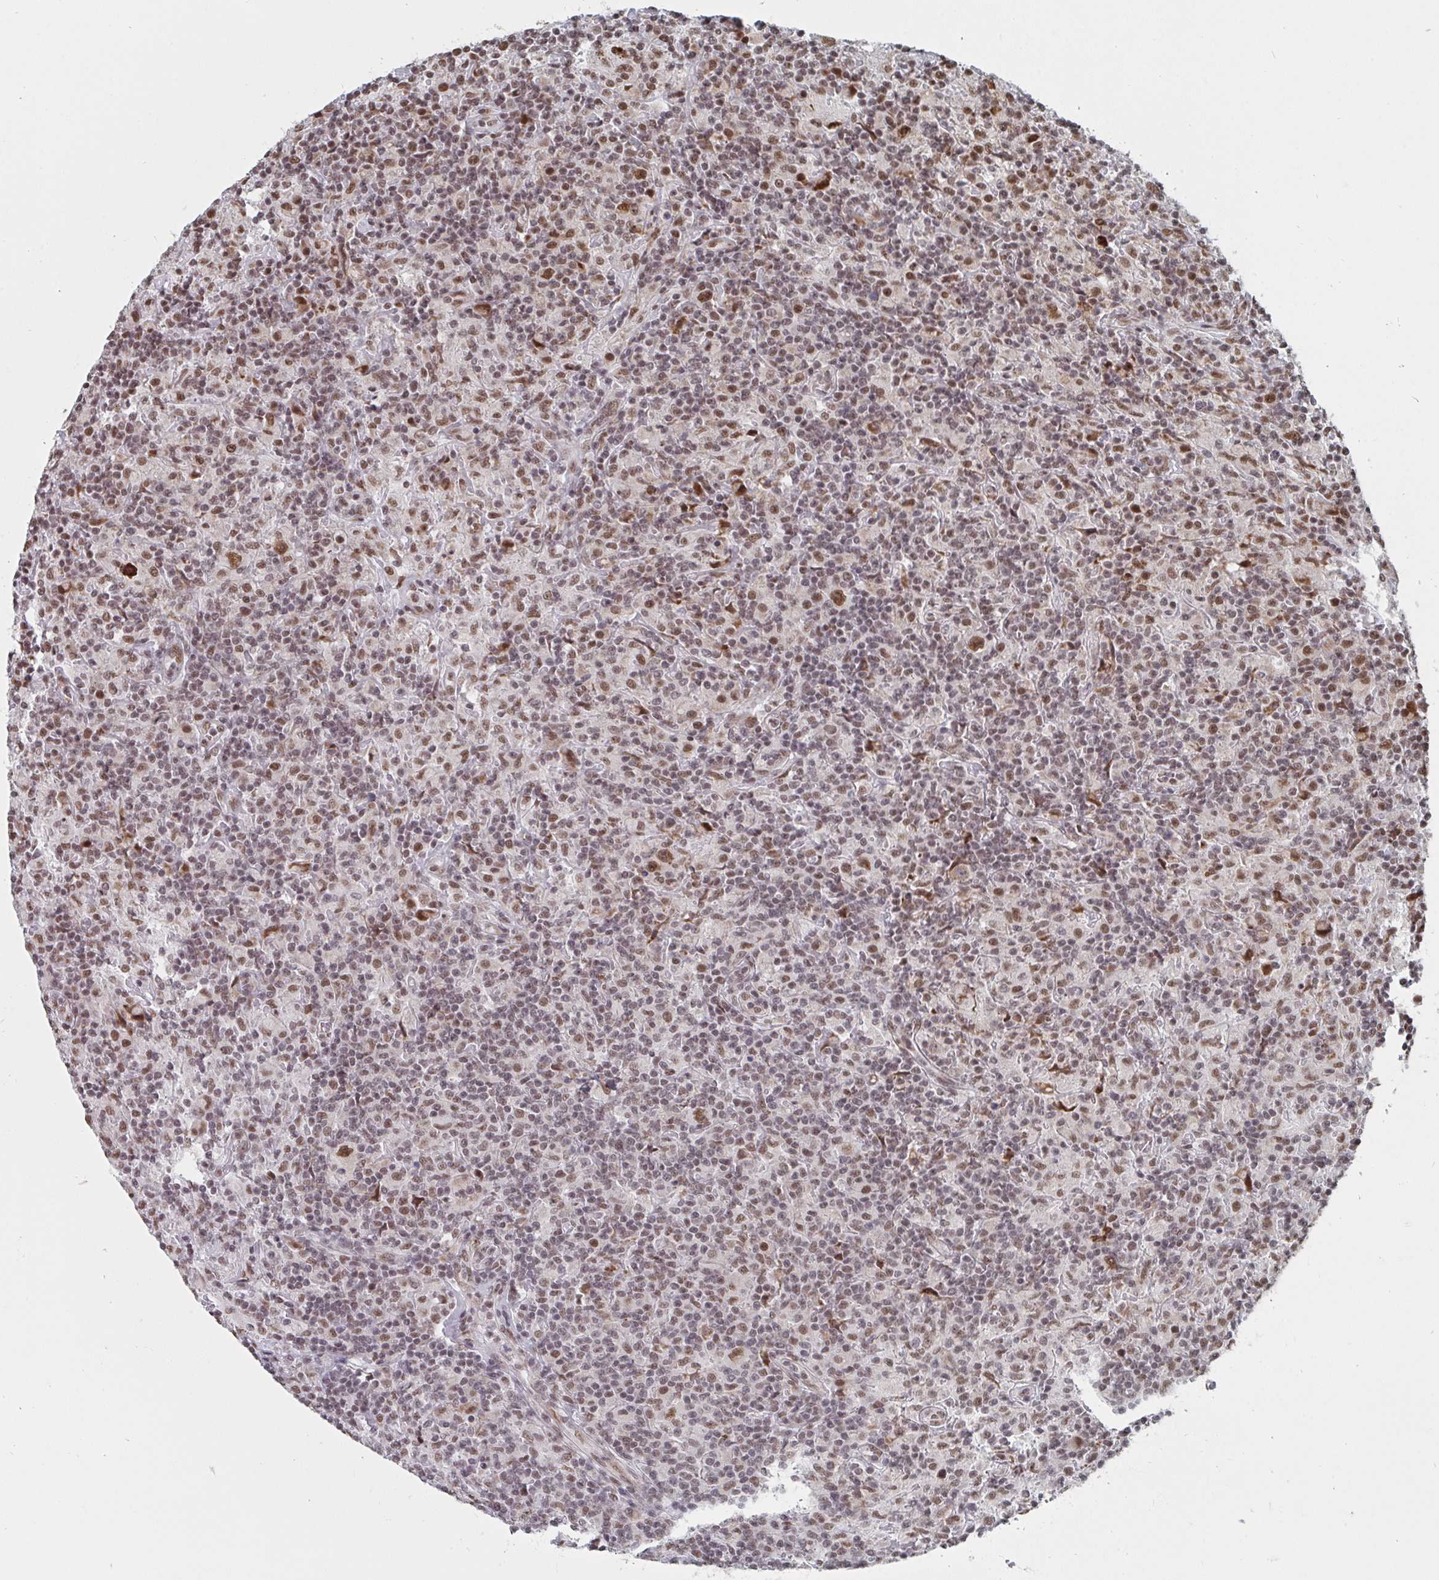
{"staining": {"intensity": "moderate", "quantity": ">75%", "location": "nuclear"}, "tissue": "lymphoma", "cell_type": "Tumor cells", "image_type": "cancer", "snomed": [{"axis": "morphology", "description": "Hodgkin's disease, NOS"}, {"axis": "topography", "description": "Lymph node"}], "caption": "A brown stain highlights moderate nuclear staining of a protein in Hodgkin's disease tumor cells.", "gene": "MBNL1", "patient": {"sex": "male", "age": 70}}